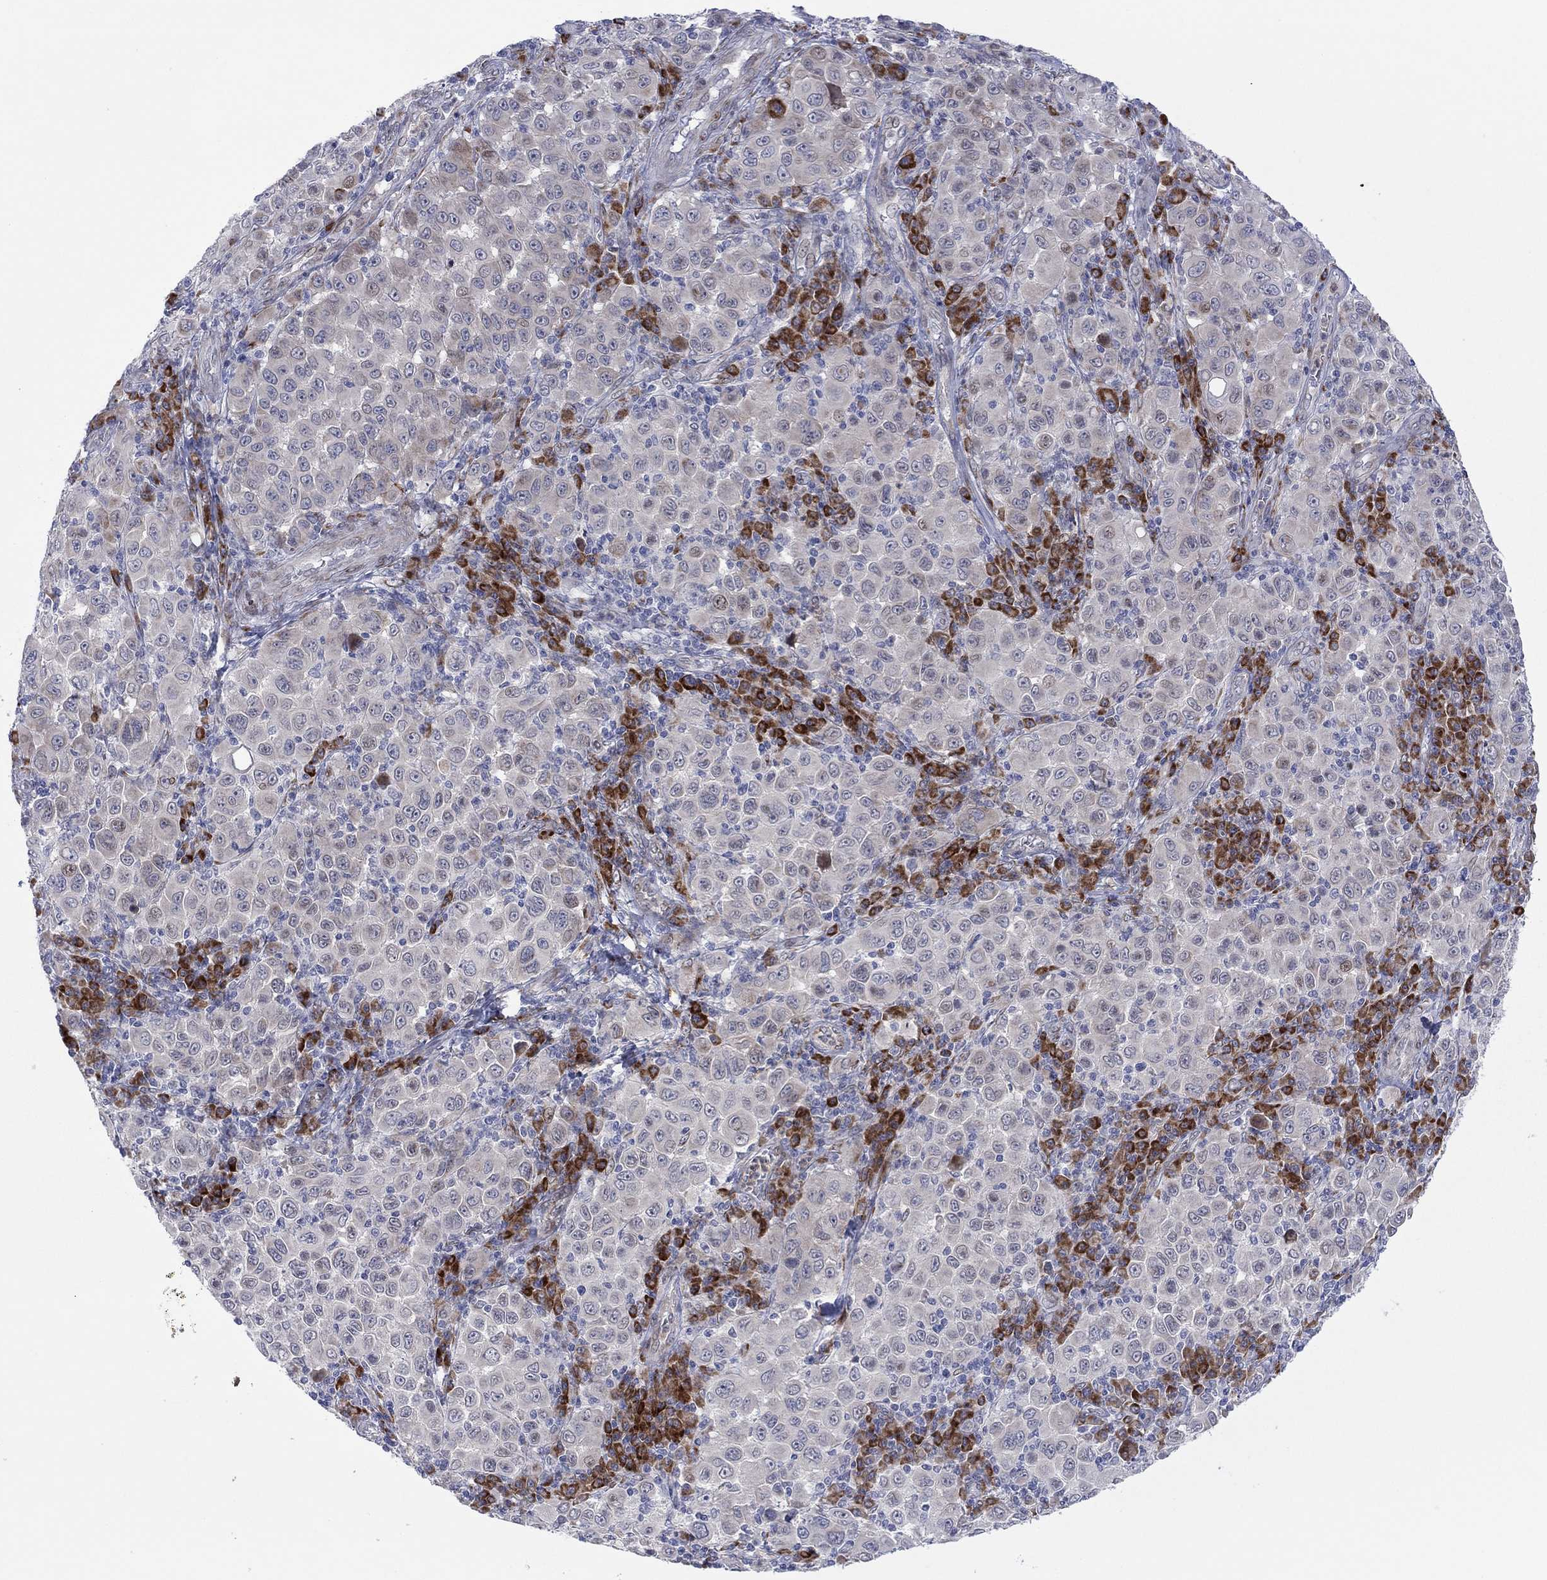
{"staining": {"intensity": "negative", "quantity": "none", "location": "none"}, "tissue": "melanoma", "cell_type": "Tumor cells", "image_type": "cancer", "snomed": [{"axis": "morphology", "description": "Malignant melanoma, NOS"}, {"axis": "topography", "description": "Skin"}], "caption": "Tumor cells are negative for protein expression in human melanoma. (Immunohistochemistry (ihc), brightfield microscopy, high magnification).", "gene": "TTC21B", "patient": {"sex": "female", "age": 57}}